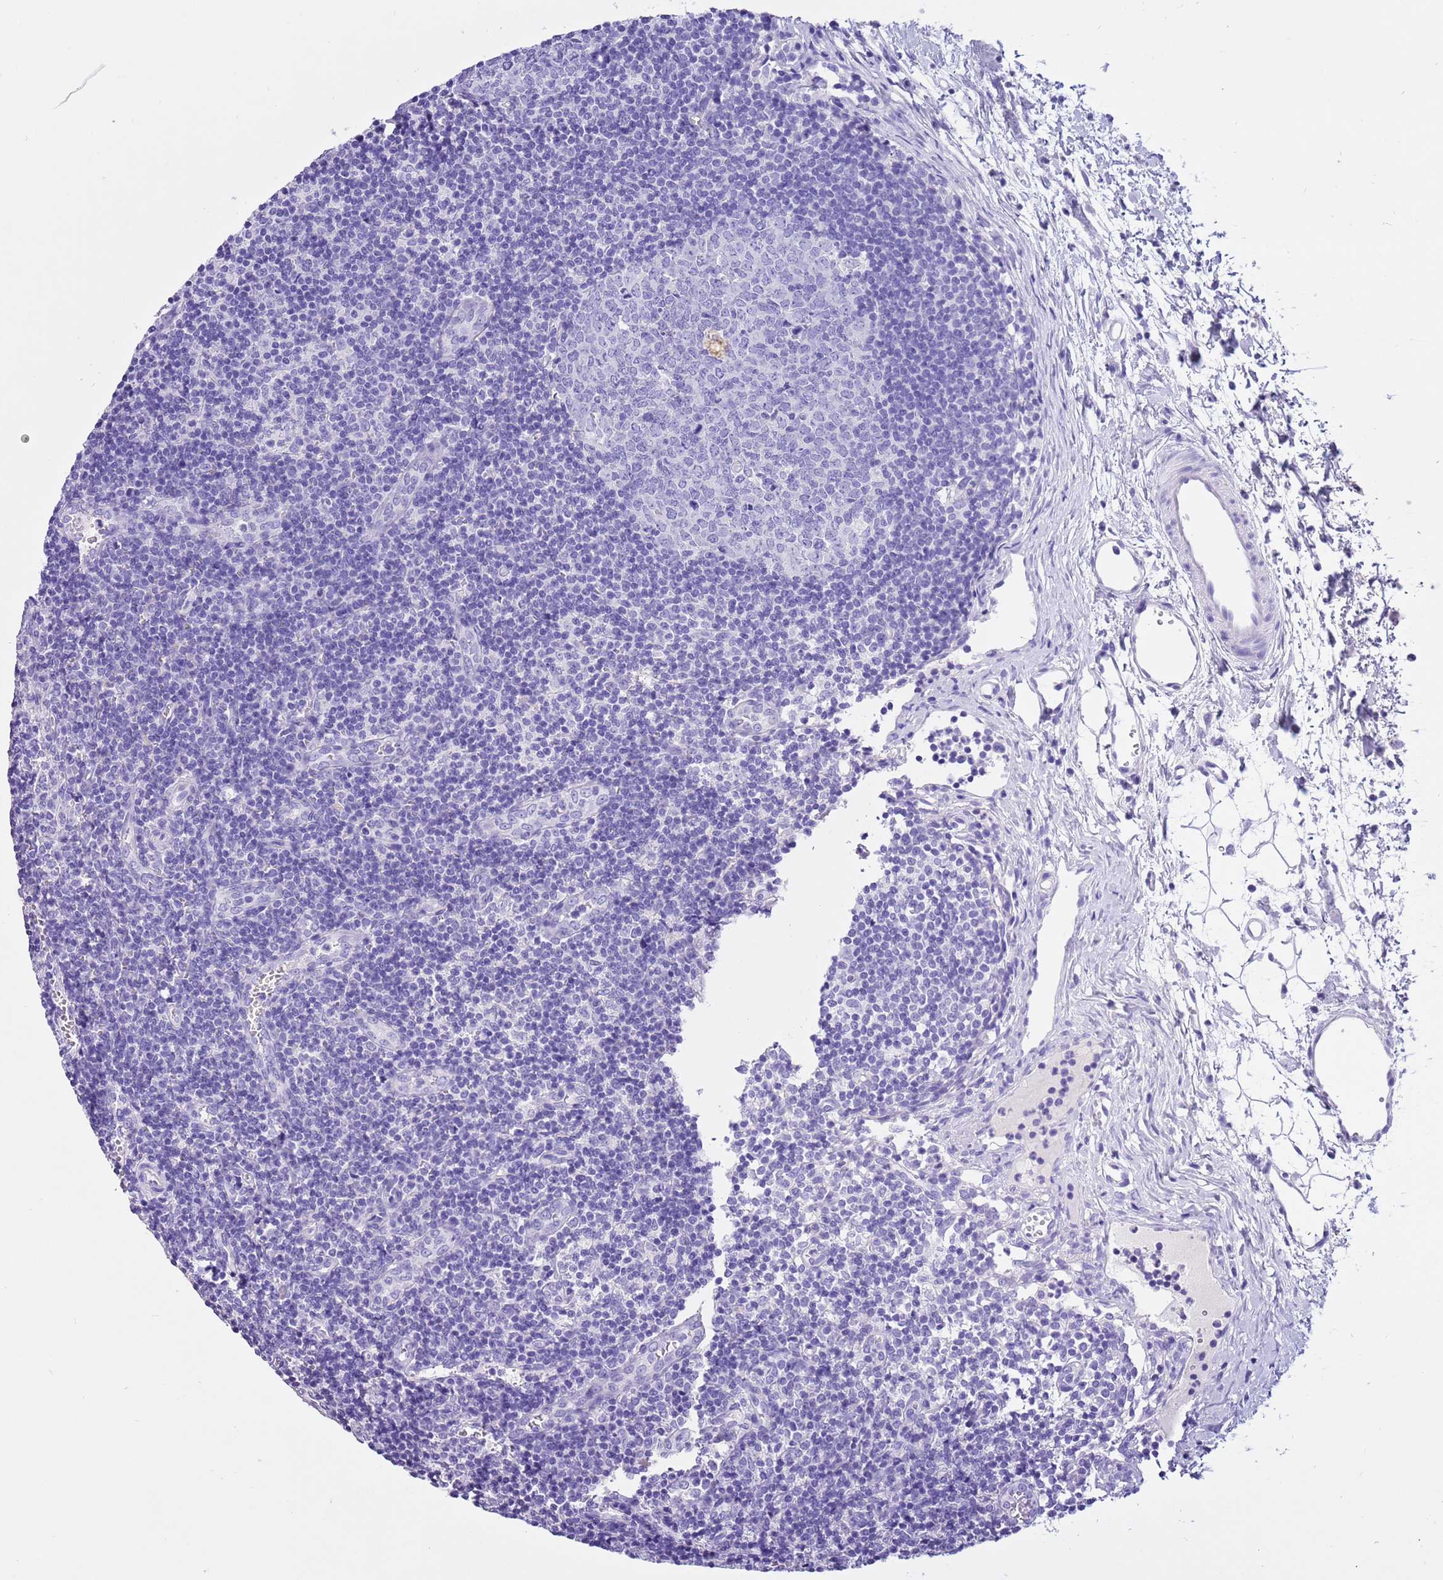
{"staining": {"intensity": "negative", "quantity": "none", "location": "none"}, "tissue": "lymph node", "cell_type": "Germinal center cells", "image_type": "normal", "snomed": [{"axis": "morphology", "description": "Normal tissue, NOS"}, {"axis": "topography", "description": "Lymph node"}], "caption": "DAB (3,3'-diaminobenzidine) immunohistochemical staining of unremarkable human lymph node exhibits no significant staining in germinal center cells. The staining is performed using DAB brown chromogen with nuclei counter-stained in using hematoxylin.", "gene": "CPB1", "patient": {"sex": "female", "age": 37}}